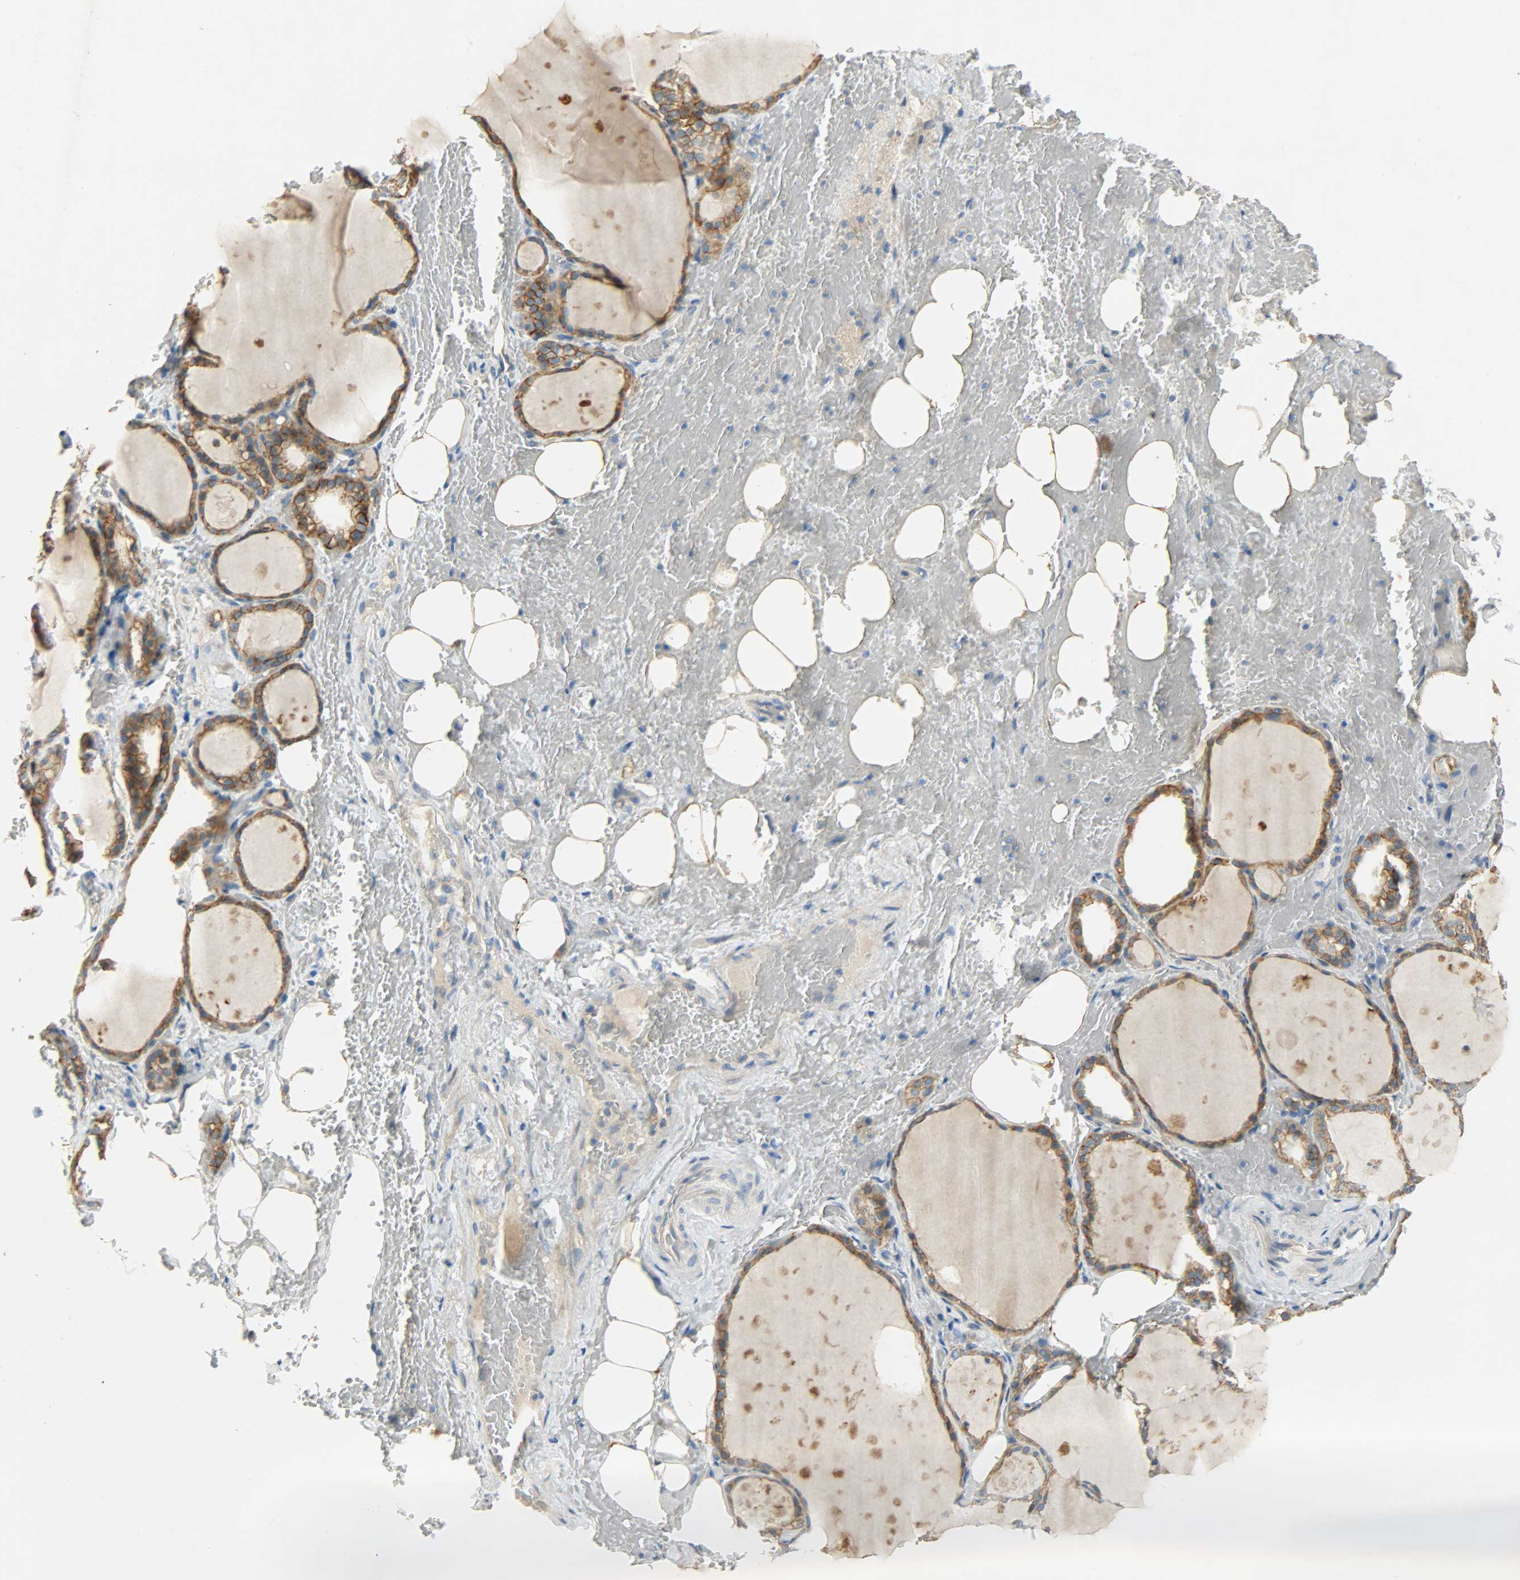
{"staining": {"intensity": "strong", "quantity": ">75%", "location": "cytoplasmic/membranous"}, "tissue": "thyroid gland", "cell_type": "Glandular cells", "image_type": "normal", "snomed": [{"axis": "morphology", "description": "Normal tissue, NOS"}, {"axis": "topography", "description": "Thyroid gland"}], "caption": "Strong cytoplasmic/membranous positivity for a protein is present in about >75% of glandular cells of normal thyroid gland using immunohistochemistry.", "gene": "DSG2", "patient": {"sex": "male", "age": 61}}